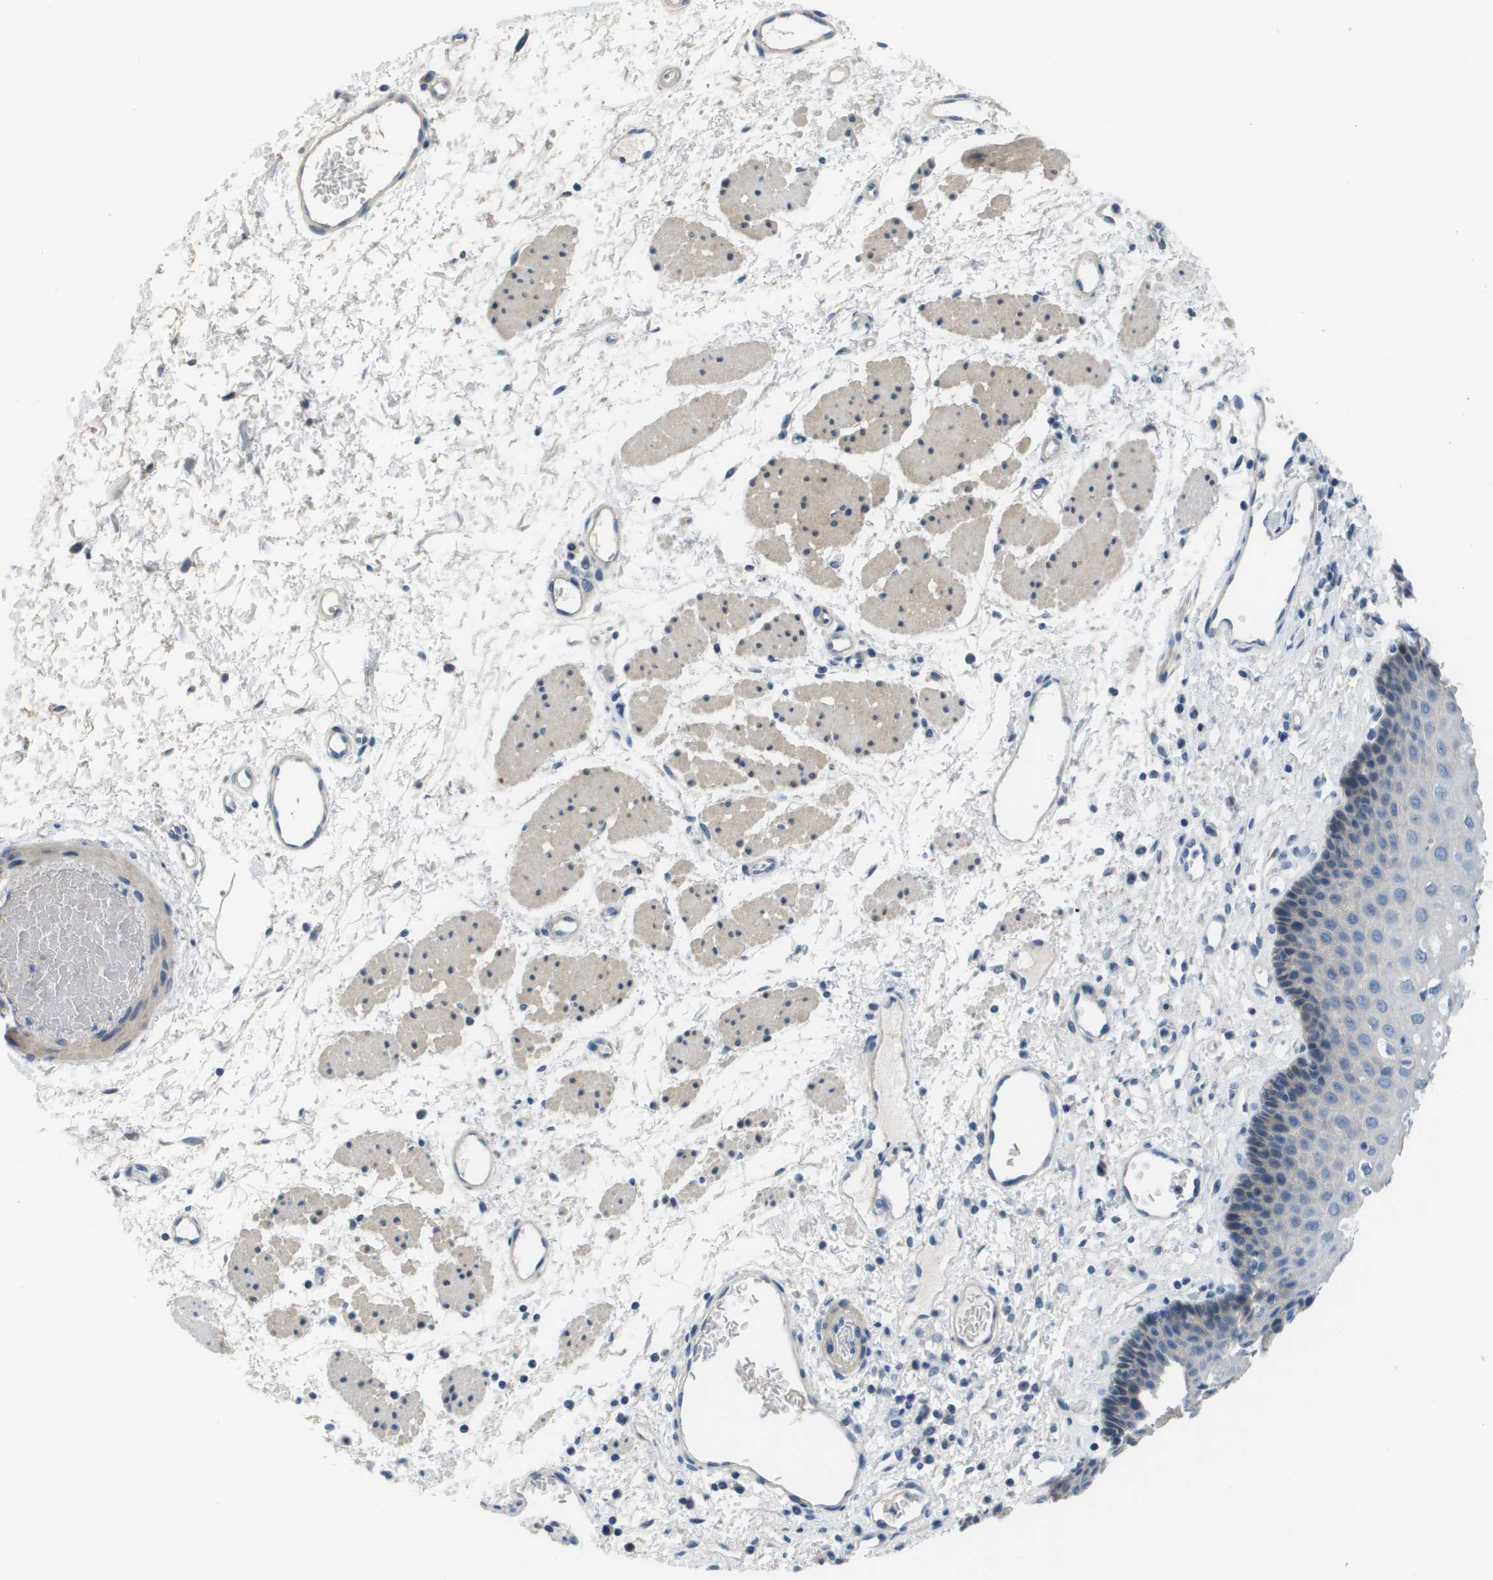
{"staining": {"intensity": "weak", "quantity": "<25%", "location": "cytoplasmic/membranous"}, "tissue": "esophagus", "cell_type": "Squamous epithelial cells", "image_type": "normal", "snomed": [{"axis": "morphology", "description": "Normal tissue, NOS"}, {"axis": "topography", "description": "Esophagus"}], "caption": "IHC photomicrograph of unremarkable esophagus: human esophagus stained with DAB demonstrates no significant protein expression in squamous epithelial cells.", "gene": "NCS1", "patient": {"sex": "male", "age": 54}}